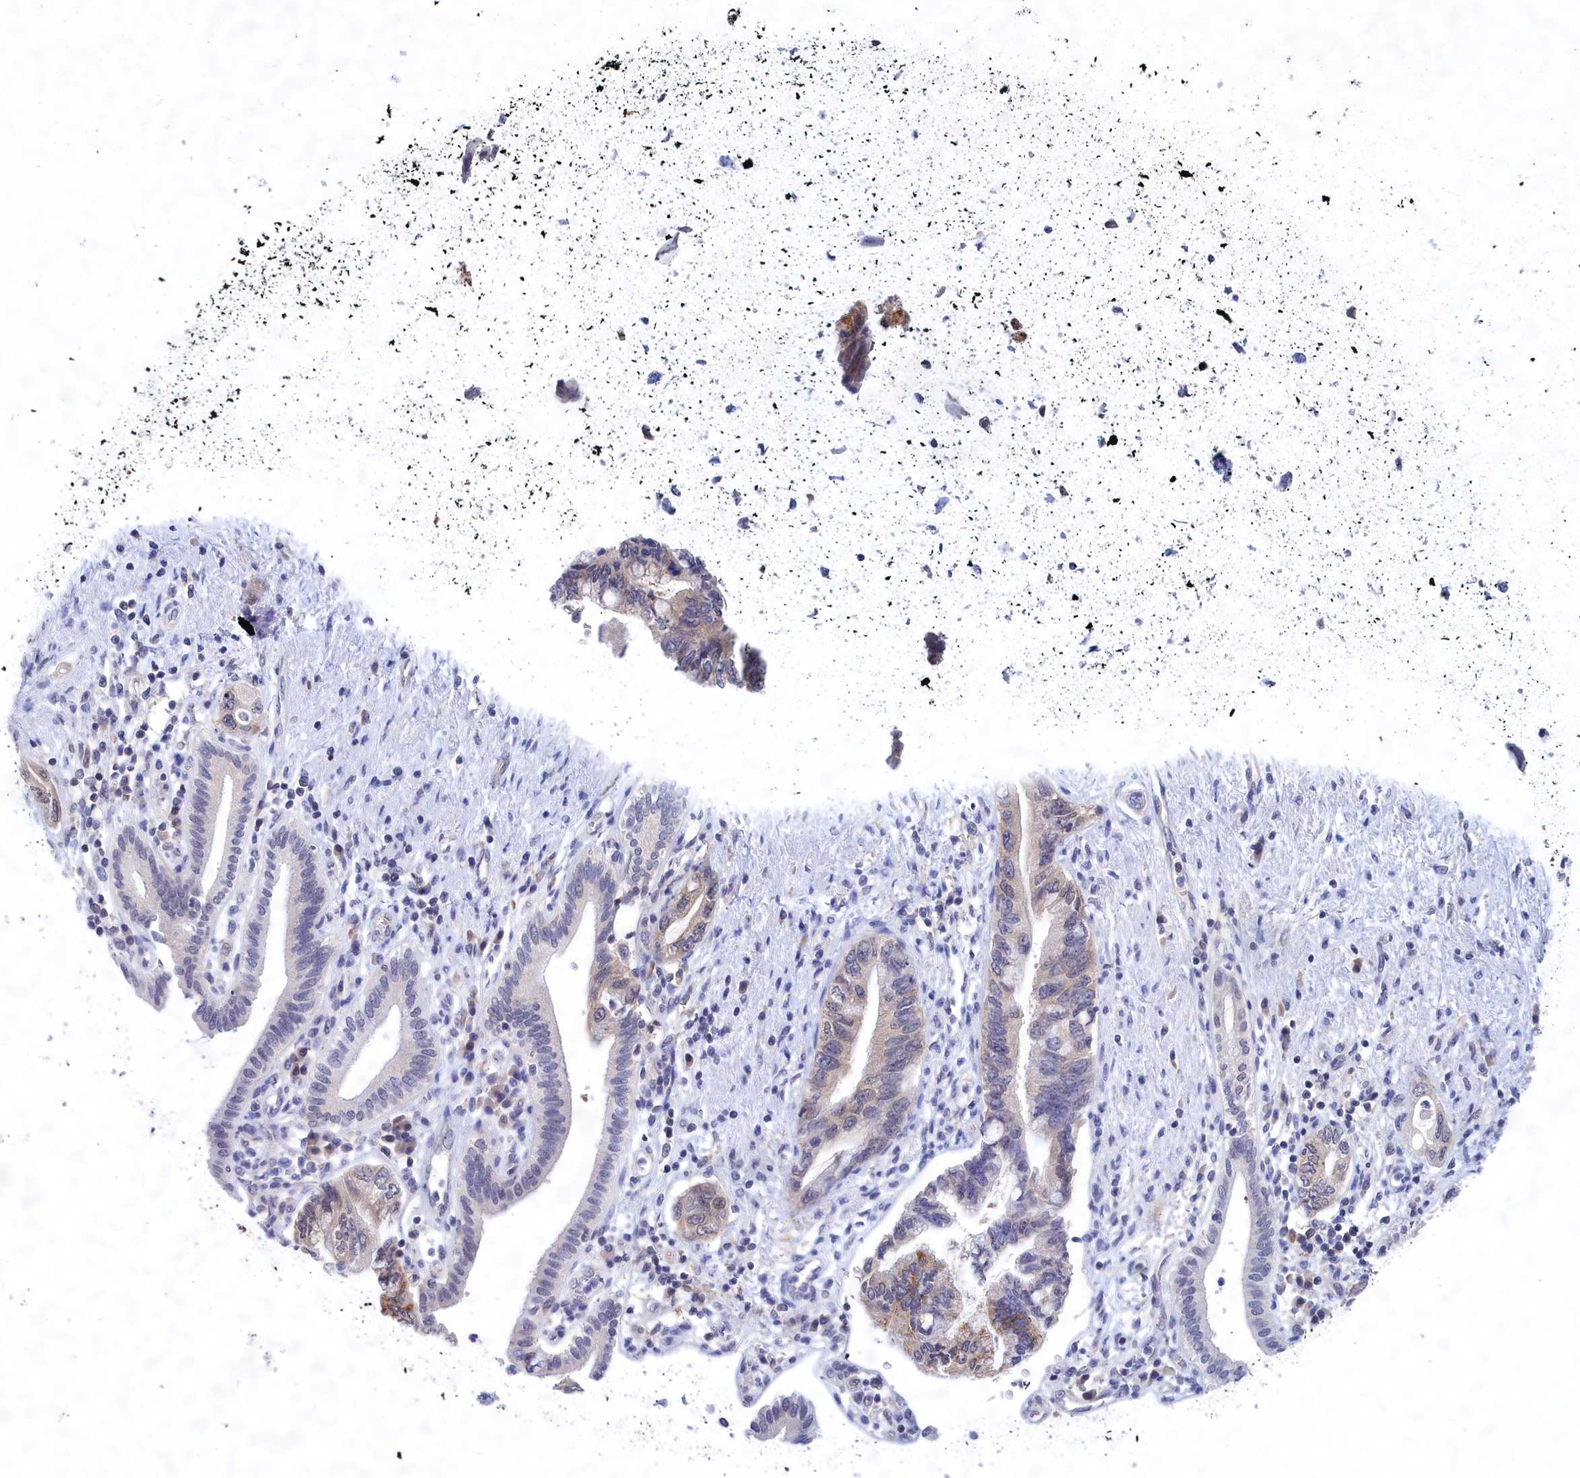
{"staining": {"intensity": "negative", "quantity": "none", "location": "none"}, "tissue": "pancreatic cancer", "cell_type": "Tumor cells", "image_type": "cancer", "snomed": [{"axis": "morphology", "description": "Adenocarcinoma, NOS"}, {"axis": "topography", "description": "Pancreas"}], "caption": "This is an immunohistochemistry (IHC) histopathology image of pancreatic adenocarcinoma. There is no staining in tumor cells.", "gene": "PGP", "patient": {"sex": "female", "age": 73}}